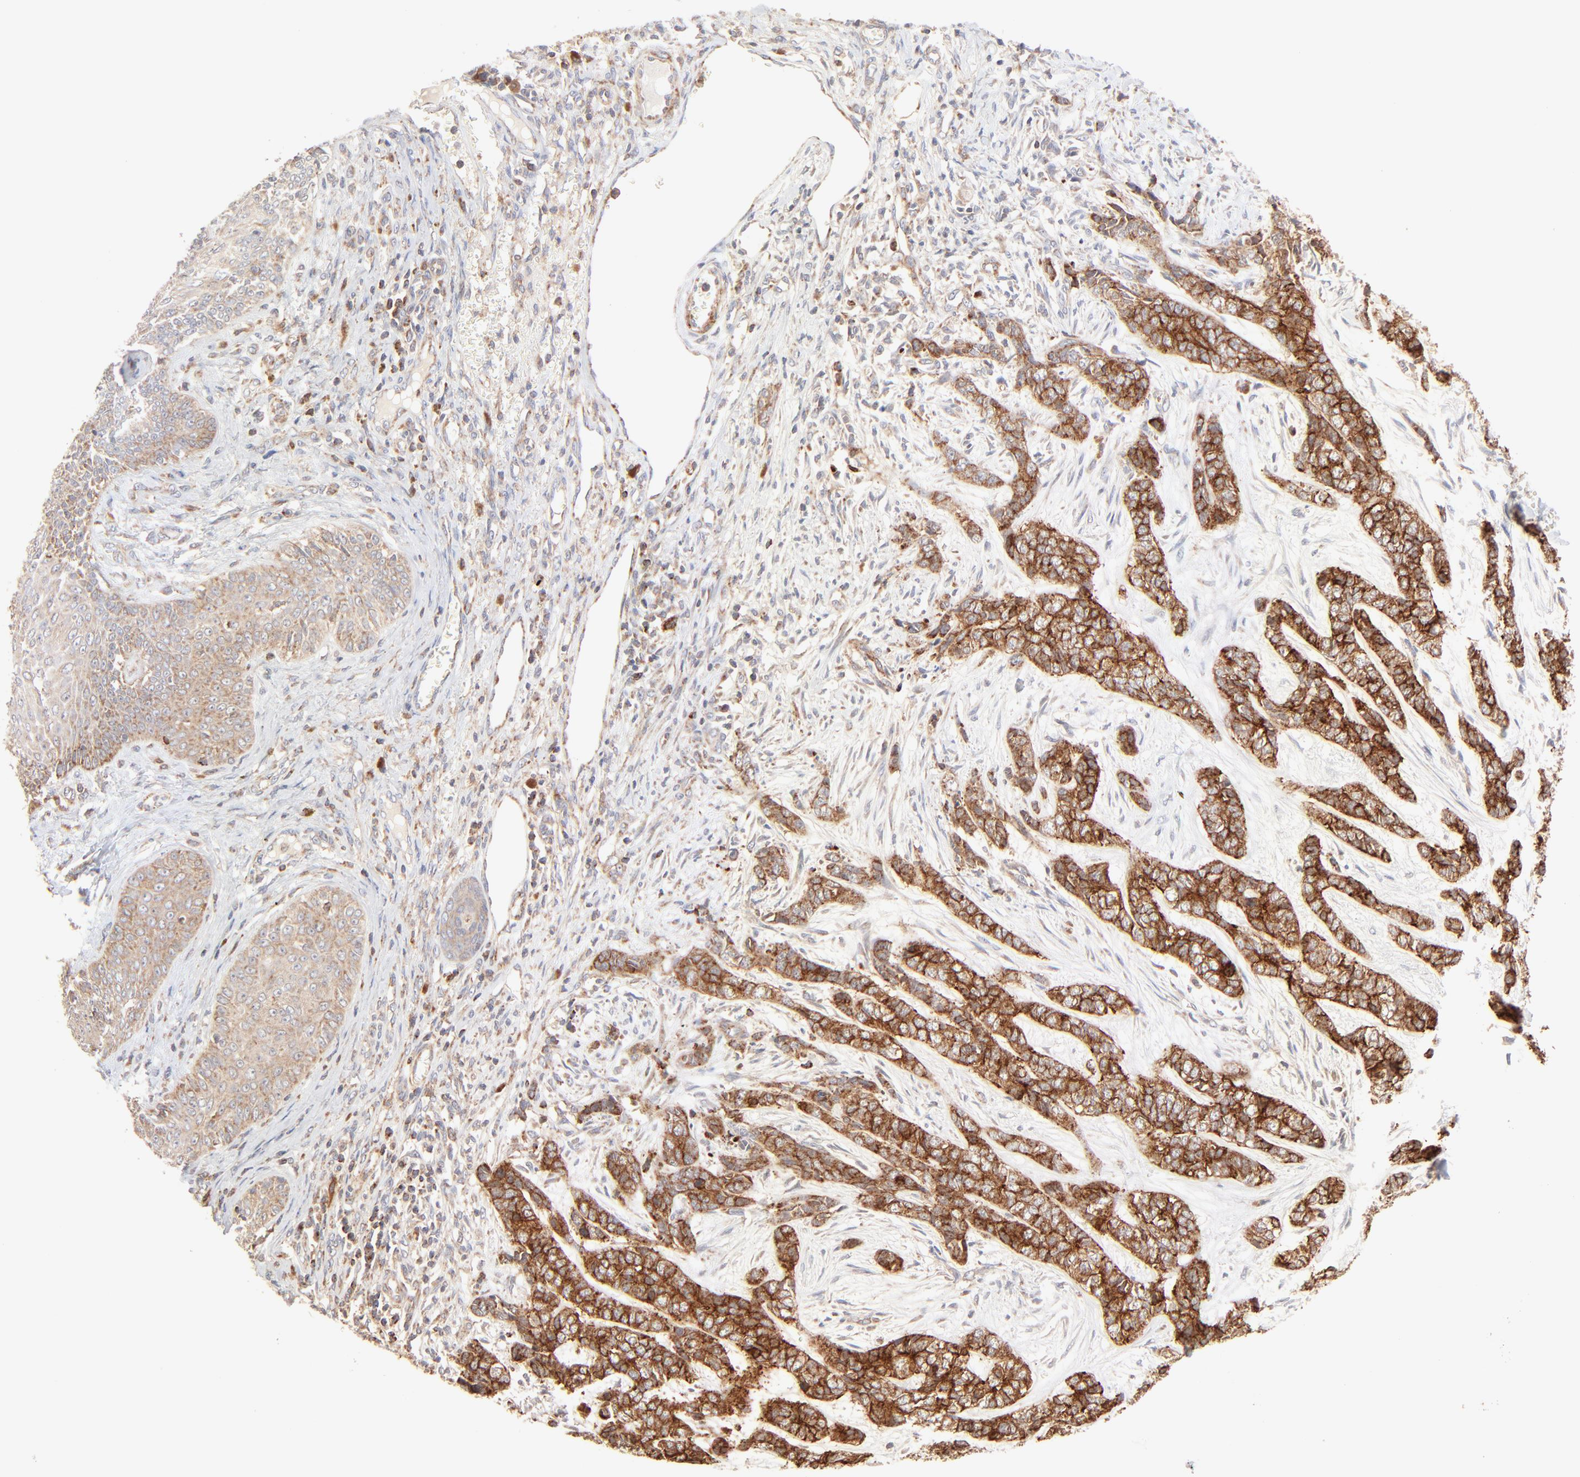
{"staining": {"intensity": "strong", "quantity": ">75%", "location": "cytoplasmic/membranous"}, "tissue": "skin cancer", "cell_type": "Tumor cells", "image_type": "cancer", "snomed": [{"axis": "morphology", "description": "Basal cell carcinoma"}, {"axis": "topography", "description": "Skin"}], "caption": "Strong cytoplasmic/membranous positivity for a protein is seen in about >75% of tumor cells of skin cancer using immunohistochemistry (IHC).", "gene": "CSPG4", "patient": {"sex": "female", "age": 64}}